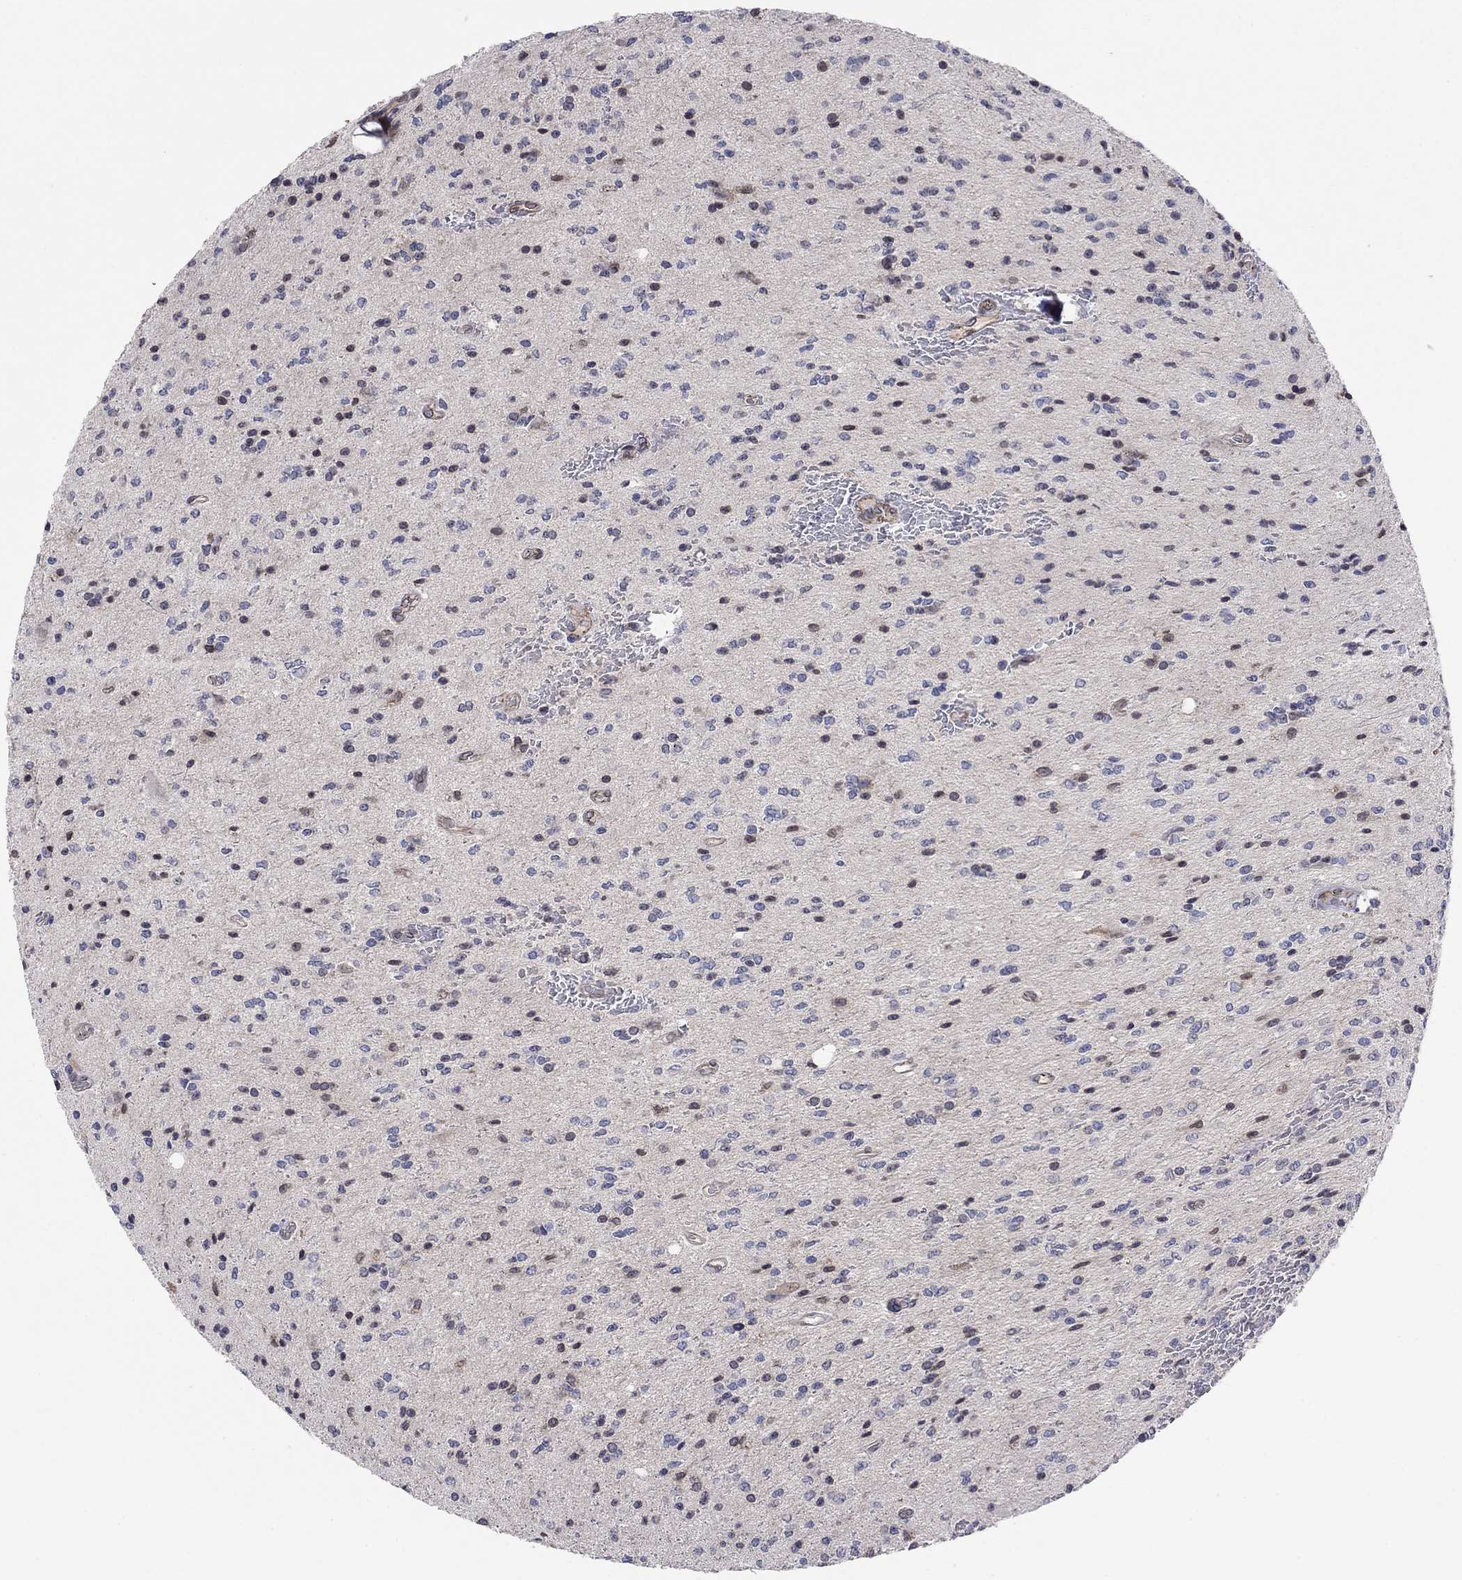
{"staining": {"intensity": "negative", "quantity": "none", "location": "none"}, "tissue": "glioma", "cell_type": "Tumor cells", "image_type": "cancer", "snomed": [{"axis": "morphology", "description": "Glioma, malignant, Low grade"}, {"axis": "topography", "description": "Brain"}], "caption": "There is no significant staining in tumor cells of glioma.", "gene": "EMC9", "patient": {"sex": "male", "age": 67}}